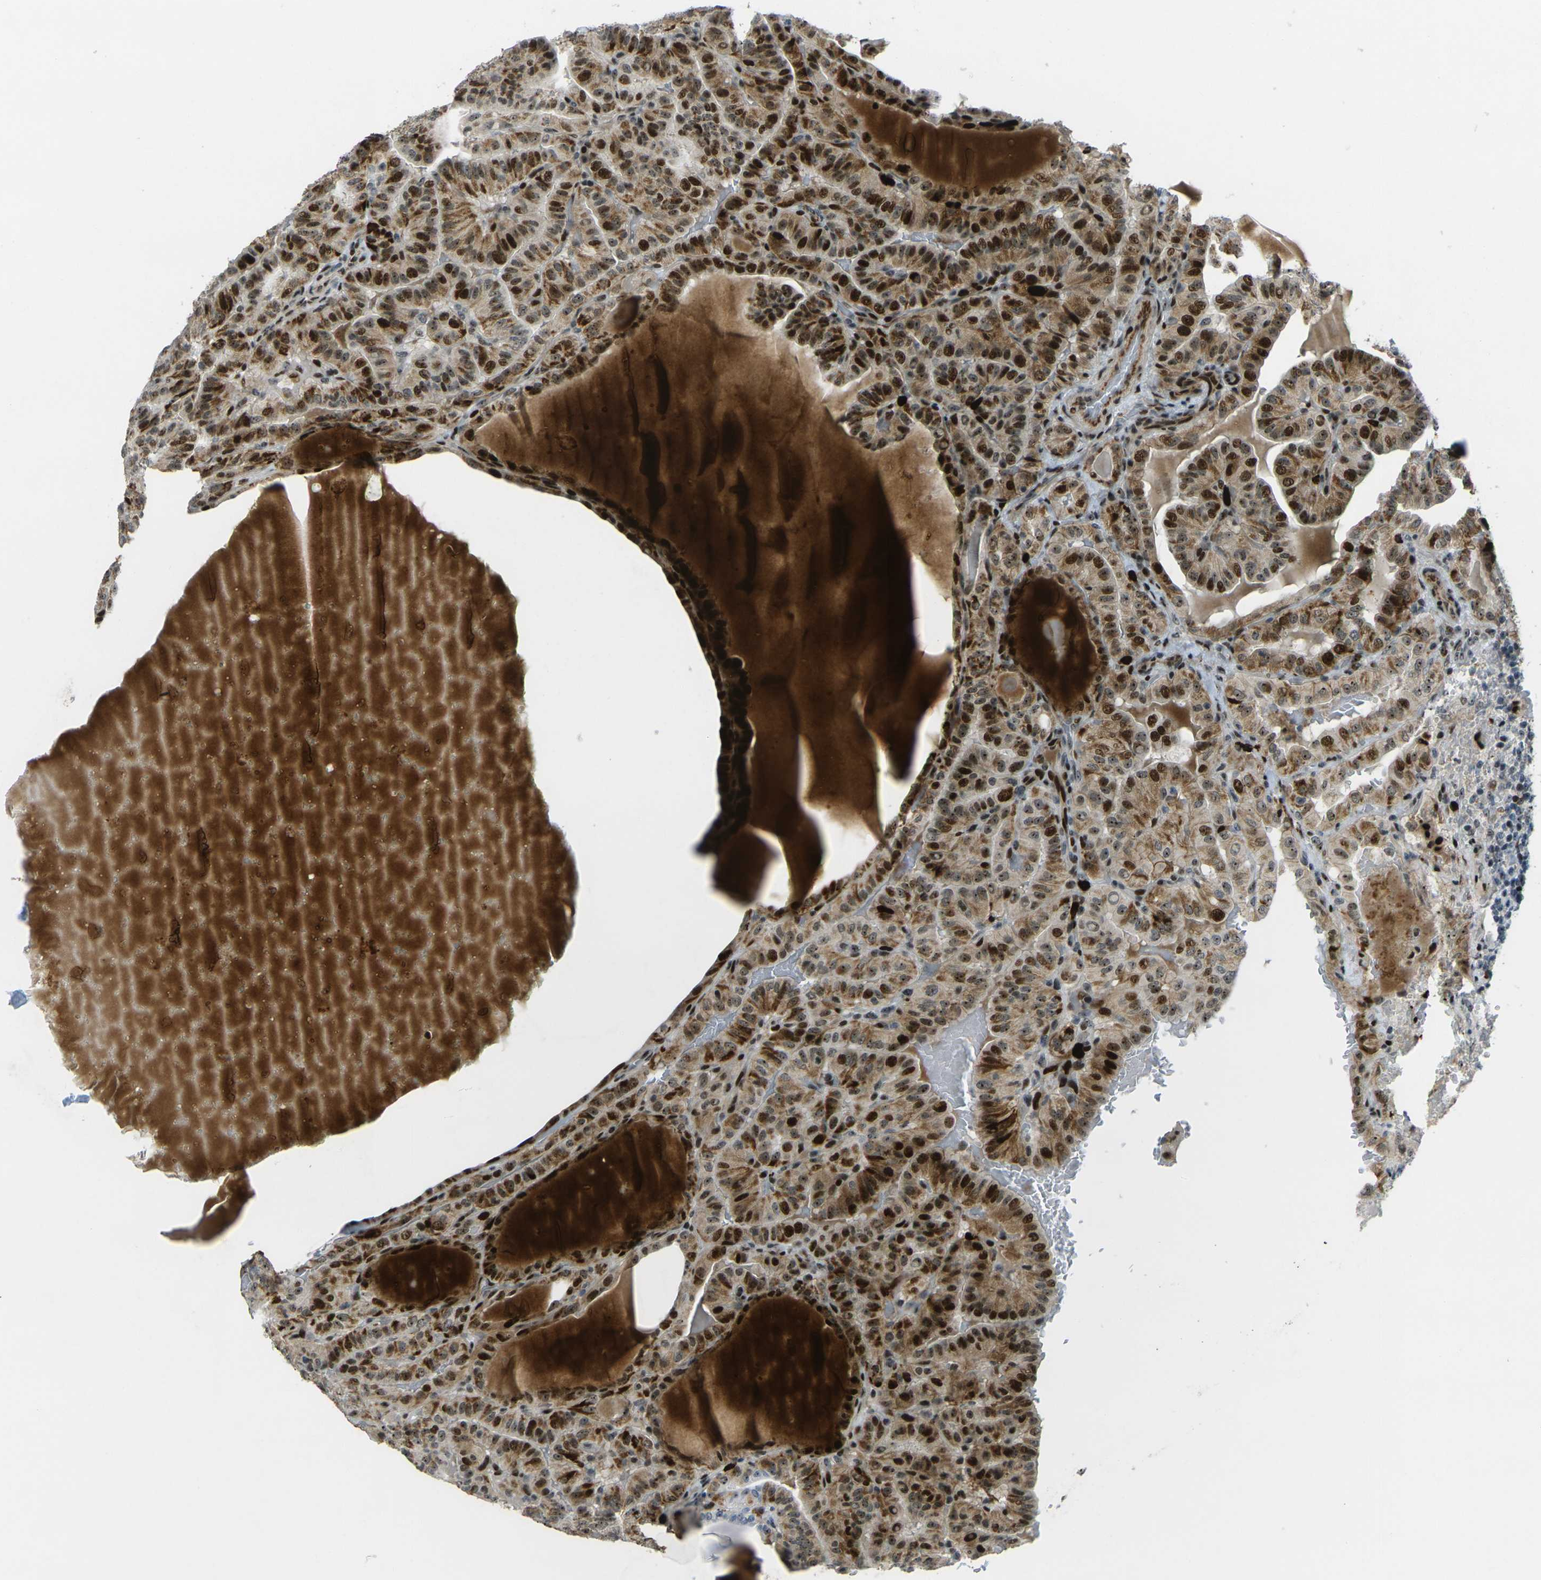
{"staining": {"intensity": "strong", "quantity": ">75%", "location": "cytoplasmic/membranous,nuclear"}, "tissue": "thyroid cancer", "cell_type": "Tumor cells", "image_type": "cancer", "snomed": [{"axis": "morphology", "description": "Papillary adenocarcinoma, NOS"}, {"axis": "topography", "description": "Thyroid gland"}], "caption": "IHC (DAB) staining of papillary adenocarcinoma (thyroid) displays strong cytoplasmic/membranous and nuclear protein expression in about >75% of tumor cells. (IHC, brightfield microscopy, high magnification).", "gene": "UBE2C", "patient": {"sex": "male", "age": 77}}